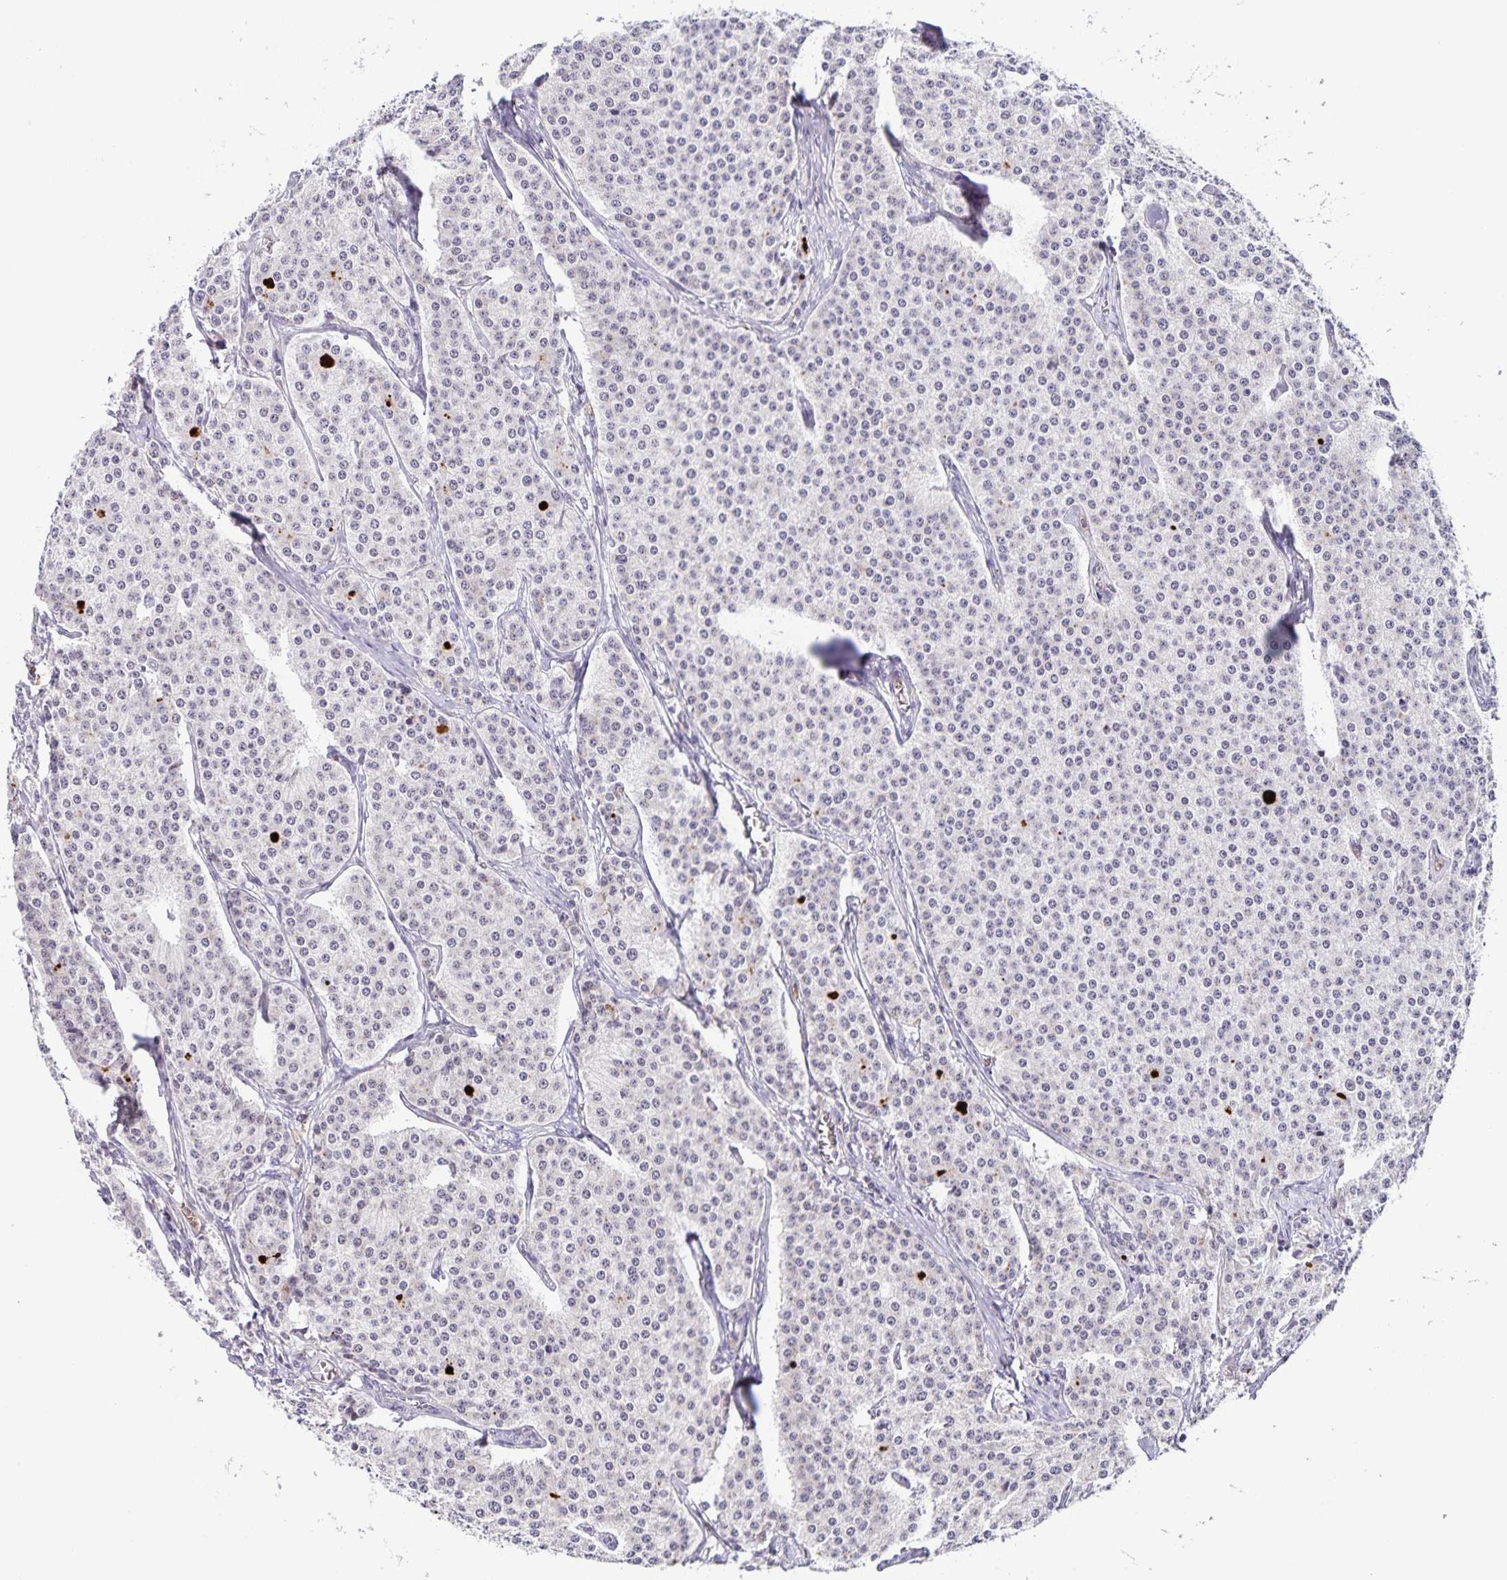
{"staining": {"intensity": "negative", "quantity": "none", "location": "none"}, "tissue": "carcinoid", "cell_type": "Tumor cells", "image_type": "cancer", "snomed": [{"axis": "morphology", "description": "Carcinoid, malignant, NOS"}, {"axis": "topography", "description": "Small intestine"}], "caption": "A high-resolution image shows IHC staining of malignant carcinoid, which reveals no significant expression in tumor cells.", "gene": "STPG4", "patient": {"sex": "female", "age": 64}}